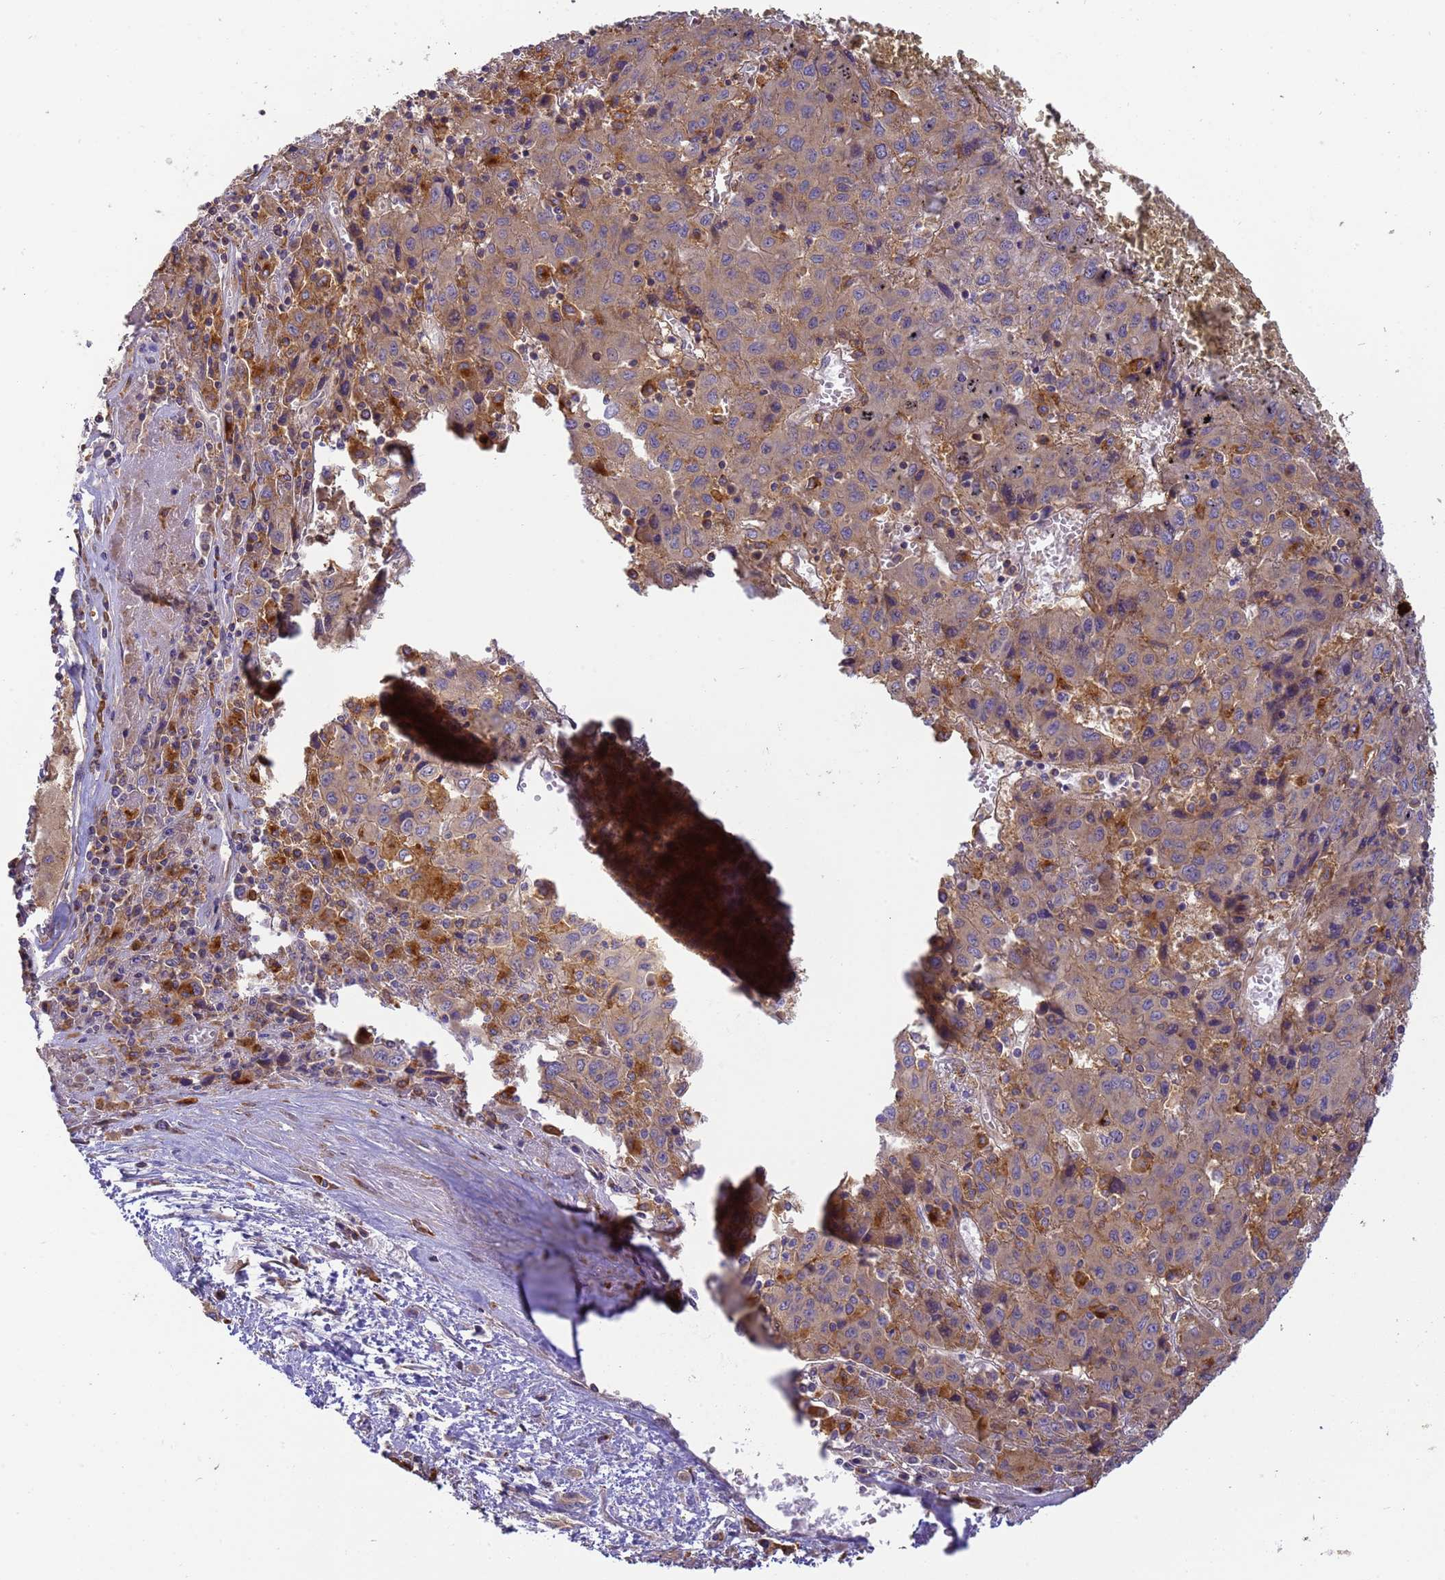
{"staining": {"intensity": "weak", "quantity": "25%-75%", "location": "cytoplasmic/membranous"}, "tissue": "liver cancer", "cell_type": "Tumor cells", "image_type": "cancer", "snomed": [{"axis": "morphology", "description": "Carcinoma, Hepatocellular, NOS"}, {"axis": "topography", "description": "Liver"}], "caption": "Approximately 25%-75% of tumor cells in human liver cancer demonstrate weak cytoplasmic/membranous protein positivity as visualized by brown immunohistochemical staining.", "gene": "M6PR", "patient": {"sex": "female", "age": 53}}